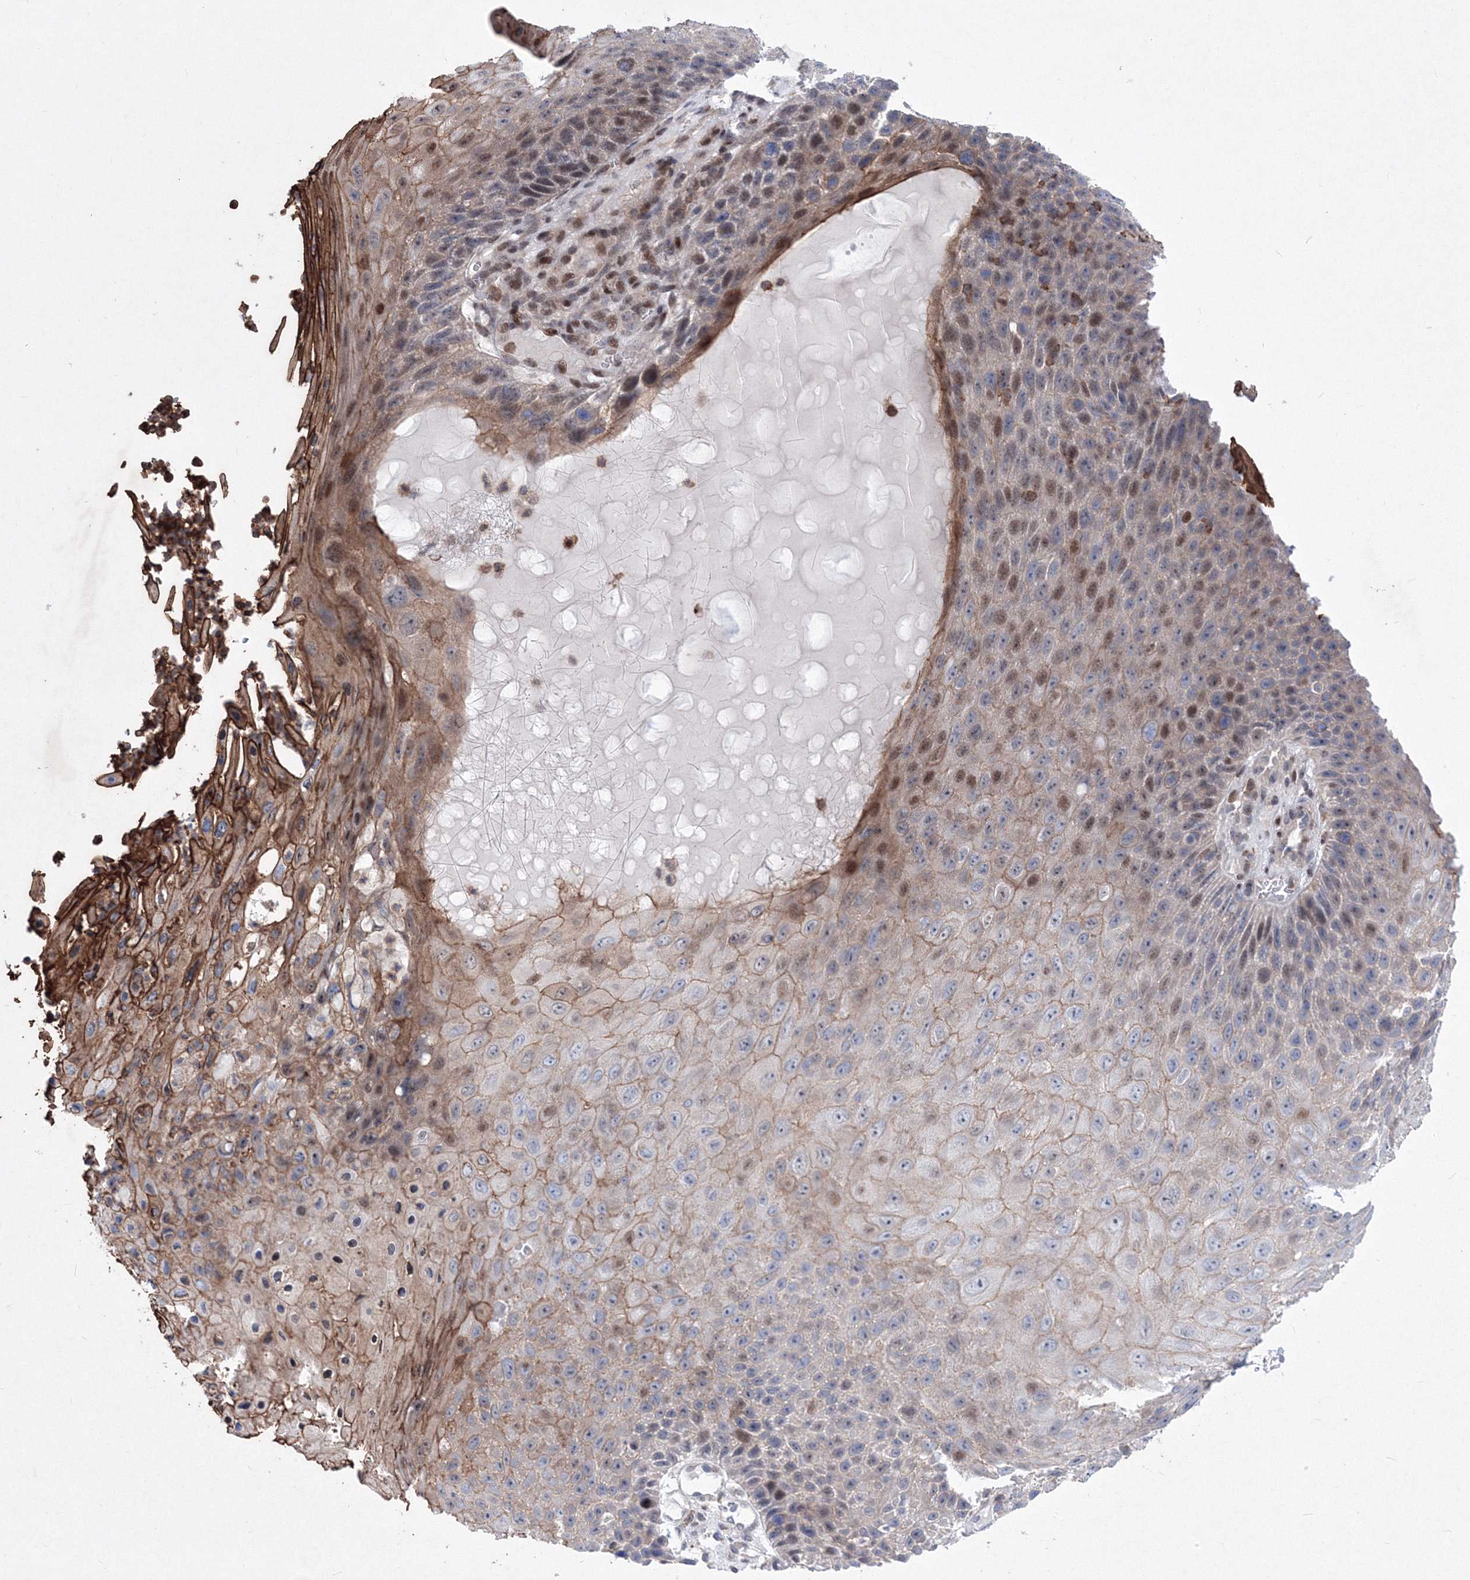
{"staining": {"intensity": "moderate", "quantity": "25%-75%", "location": "cytoplasmic/membranous,nuclear"}, "tissue": "skin cancer", "cell_type": "Tumor cells", "image_type": "cancer", "snomed": [{"axis": "morphology", "description": "Squamous cell carcinoma, NOS"}, {"axis": "topography", "description": "Skin"}], "caption": "Immunohistochemistry staining of skin cancer (squamous cell carcinoma), which displays medium levels of moderate cytoplasmic/membranous and nuclear expression in about 25%-75% of tumor cells indicating moderate cytoplasmic/membranous and nuclear protein expression. The staining was performed using DAB (3,3'-diaminobenzidine) (brown) for protein detection and nuclei were counterstained in hematoxylin (blue).", "gene": "RNPEPL1", "patient": {"sex": "female", "age": 88}}